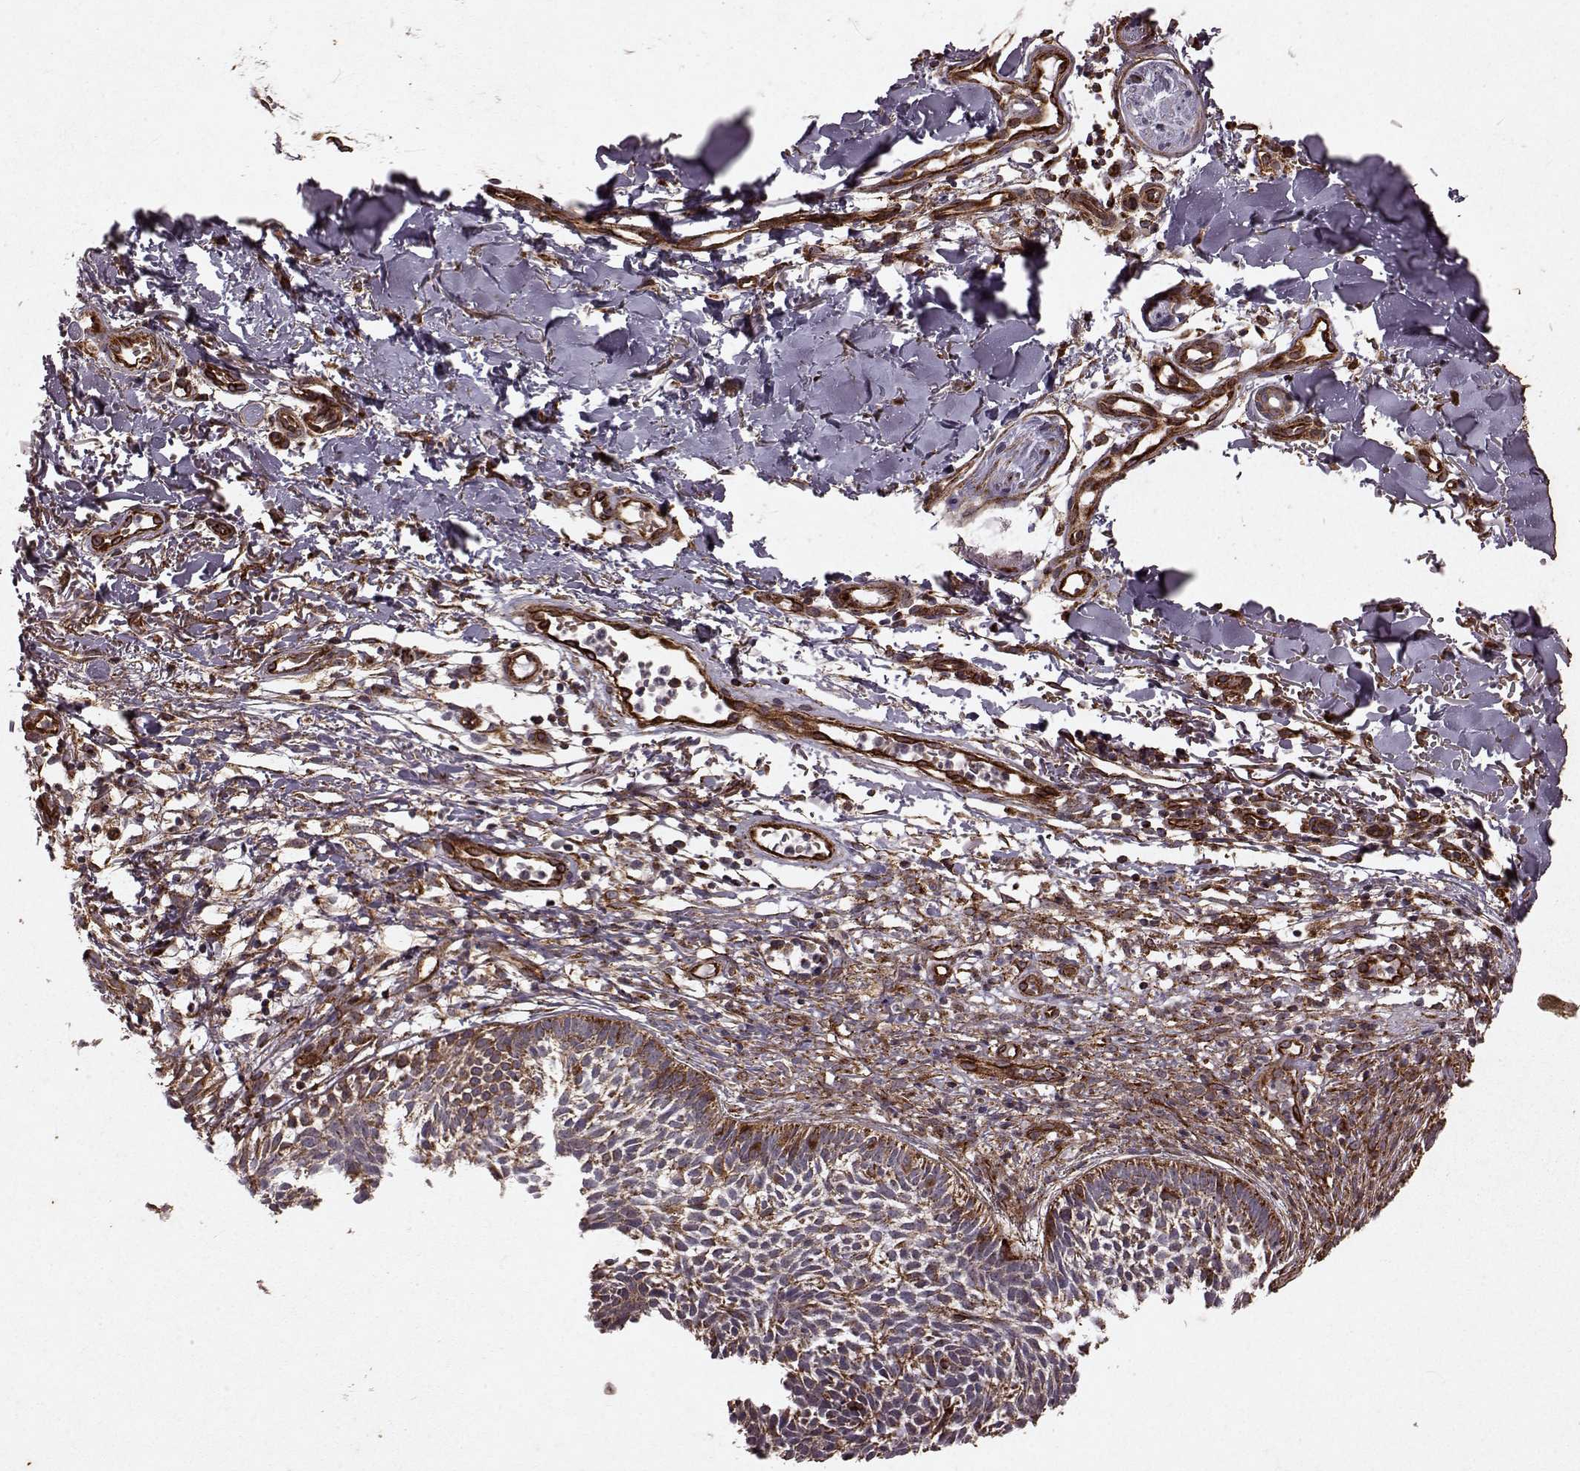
{"staining": {"intensity": "strong", "quantity": "<25%", "location": "cytoplasmic/membranous"}, "tissue": "skin cancer", "cell_type": "Tumor cells", "image_type": "cancer", "snomed": [{"axis": "morphology", "description": "Basal cell carcinoma"}, {"axis": "topography", "description": "Skin"}], "caption": "Skin cancer (basal cell carcinoma) stained with a brown dye displays strong cytoplasmic/membranous positive positivity in about <25% of tumor cells.", "gene": "FXN", "patient": {"sex": "male", "age": 78}}